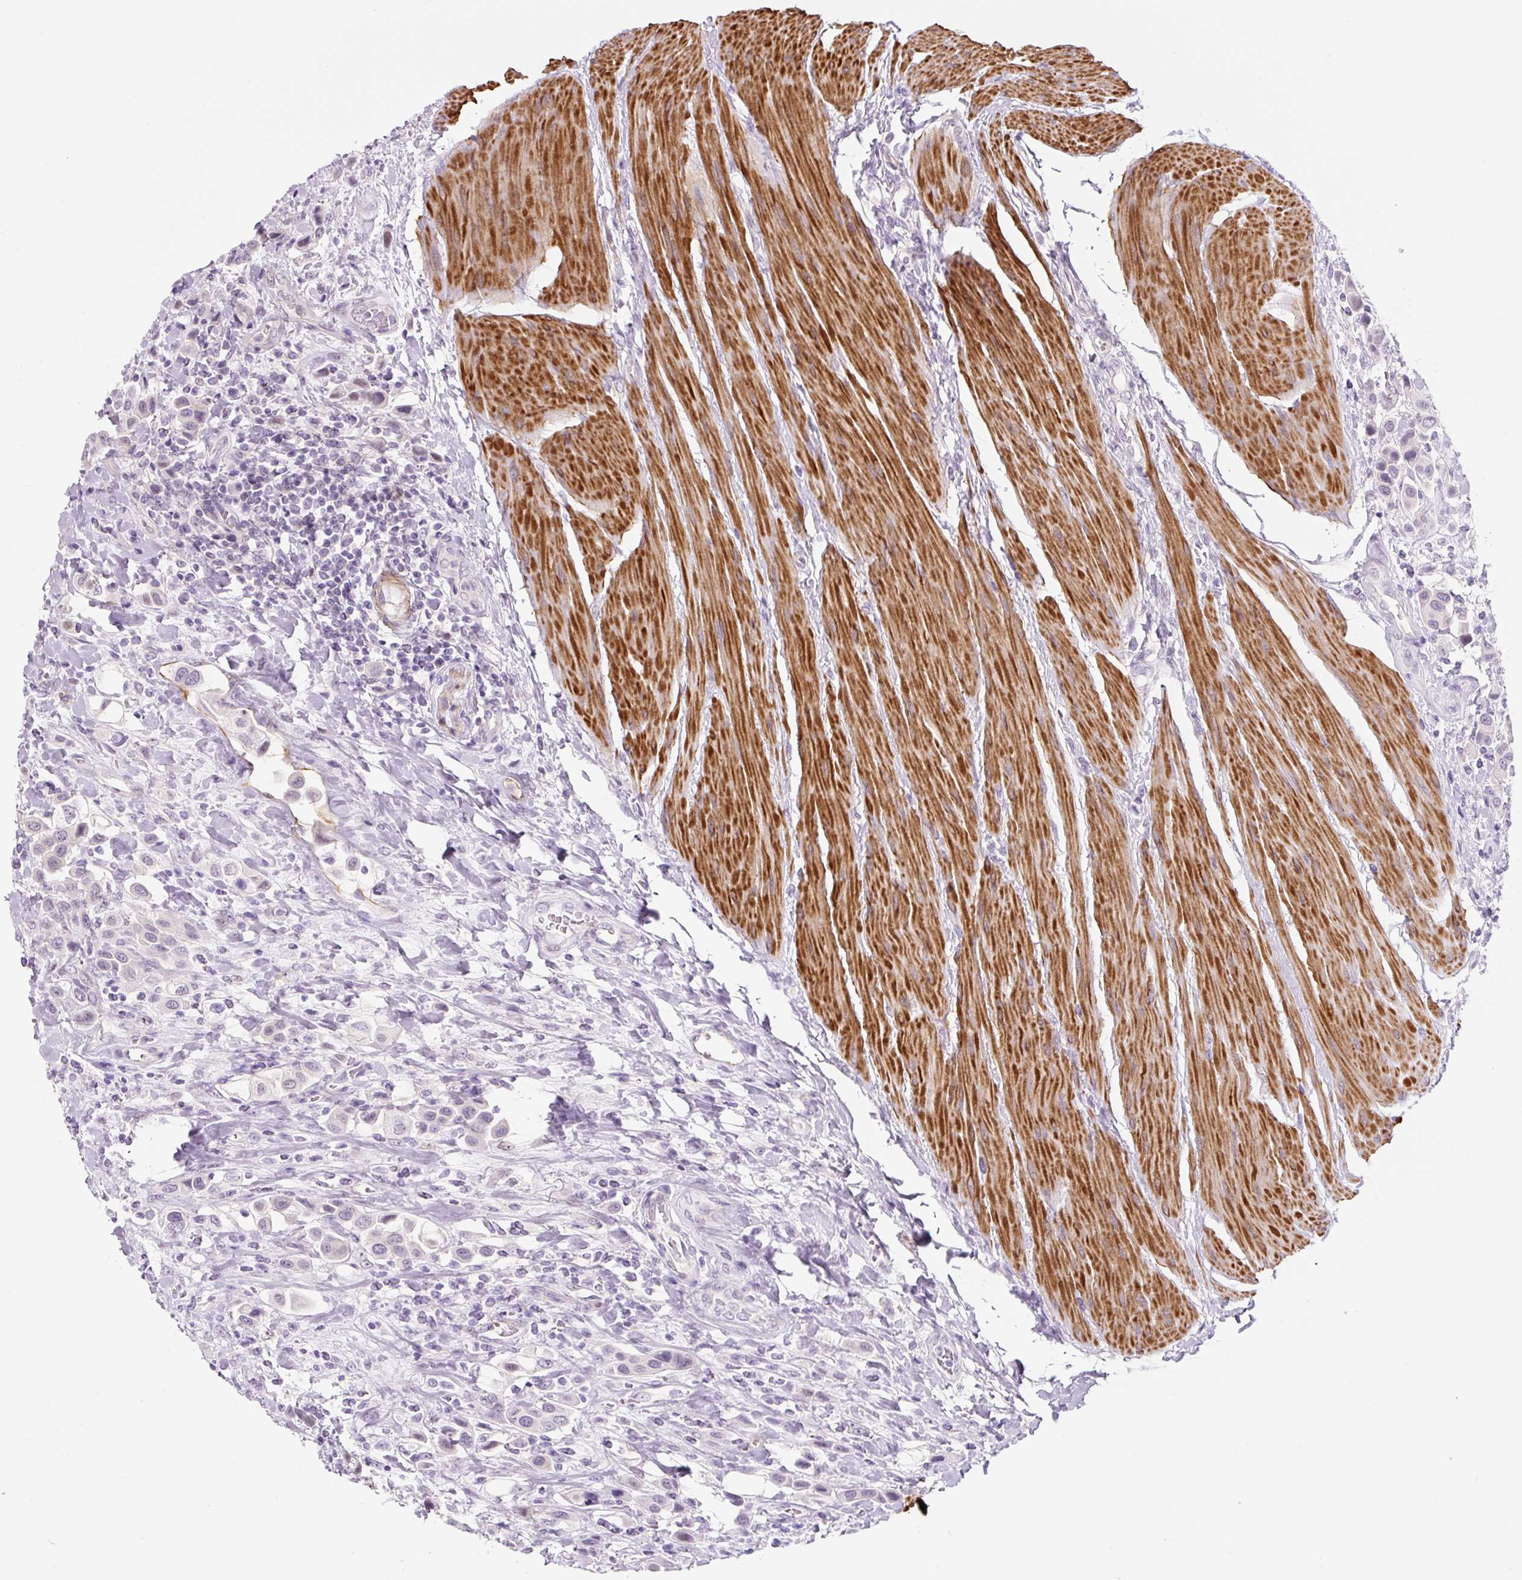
{"staining": {"intensity": "negative", "quantity": "none", "location": "none"}, "tissue": "urothelial cancer", "cell_type": "Tumor cells", "image_type": "cancer", "snomed": [{"axis": "morphology", "description": "Urothelial carcinoma, High grade"}, {"axis": "topography", "description": "Urinary bladder"}], "caption": "Urothelial cancer was stained to show a protein in brown. There is no significant expression in tumor cells. (DAB (3,3'-diaminobenzidine) immunohistochemistry (IHC), high magnification).", "gene": "CCL25", "patient": {"sex": "male", "age": 50}}